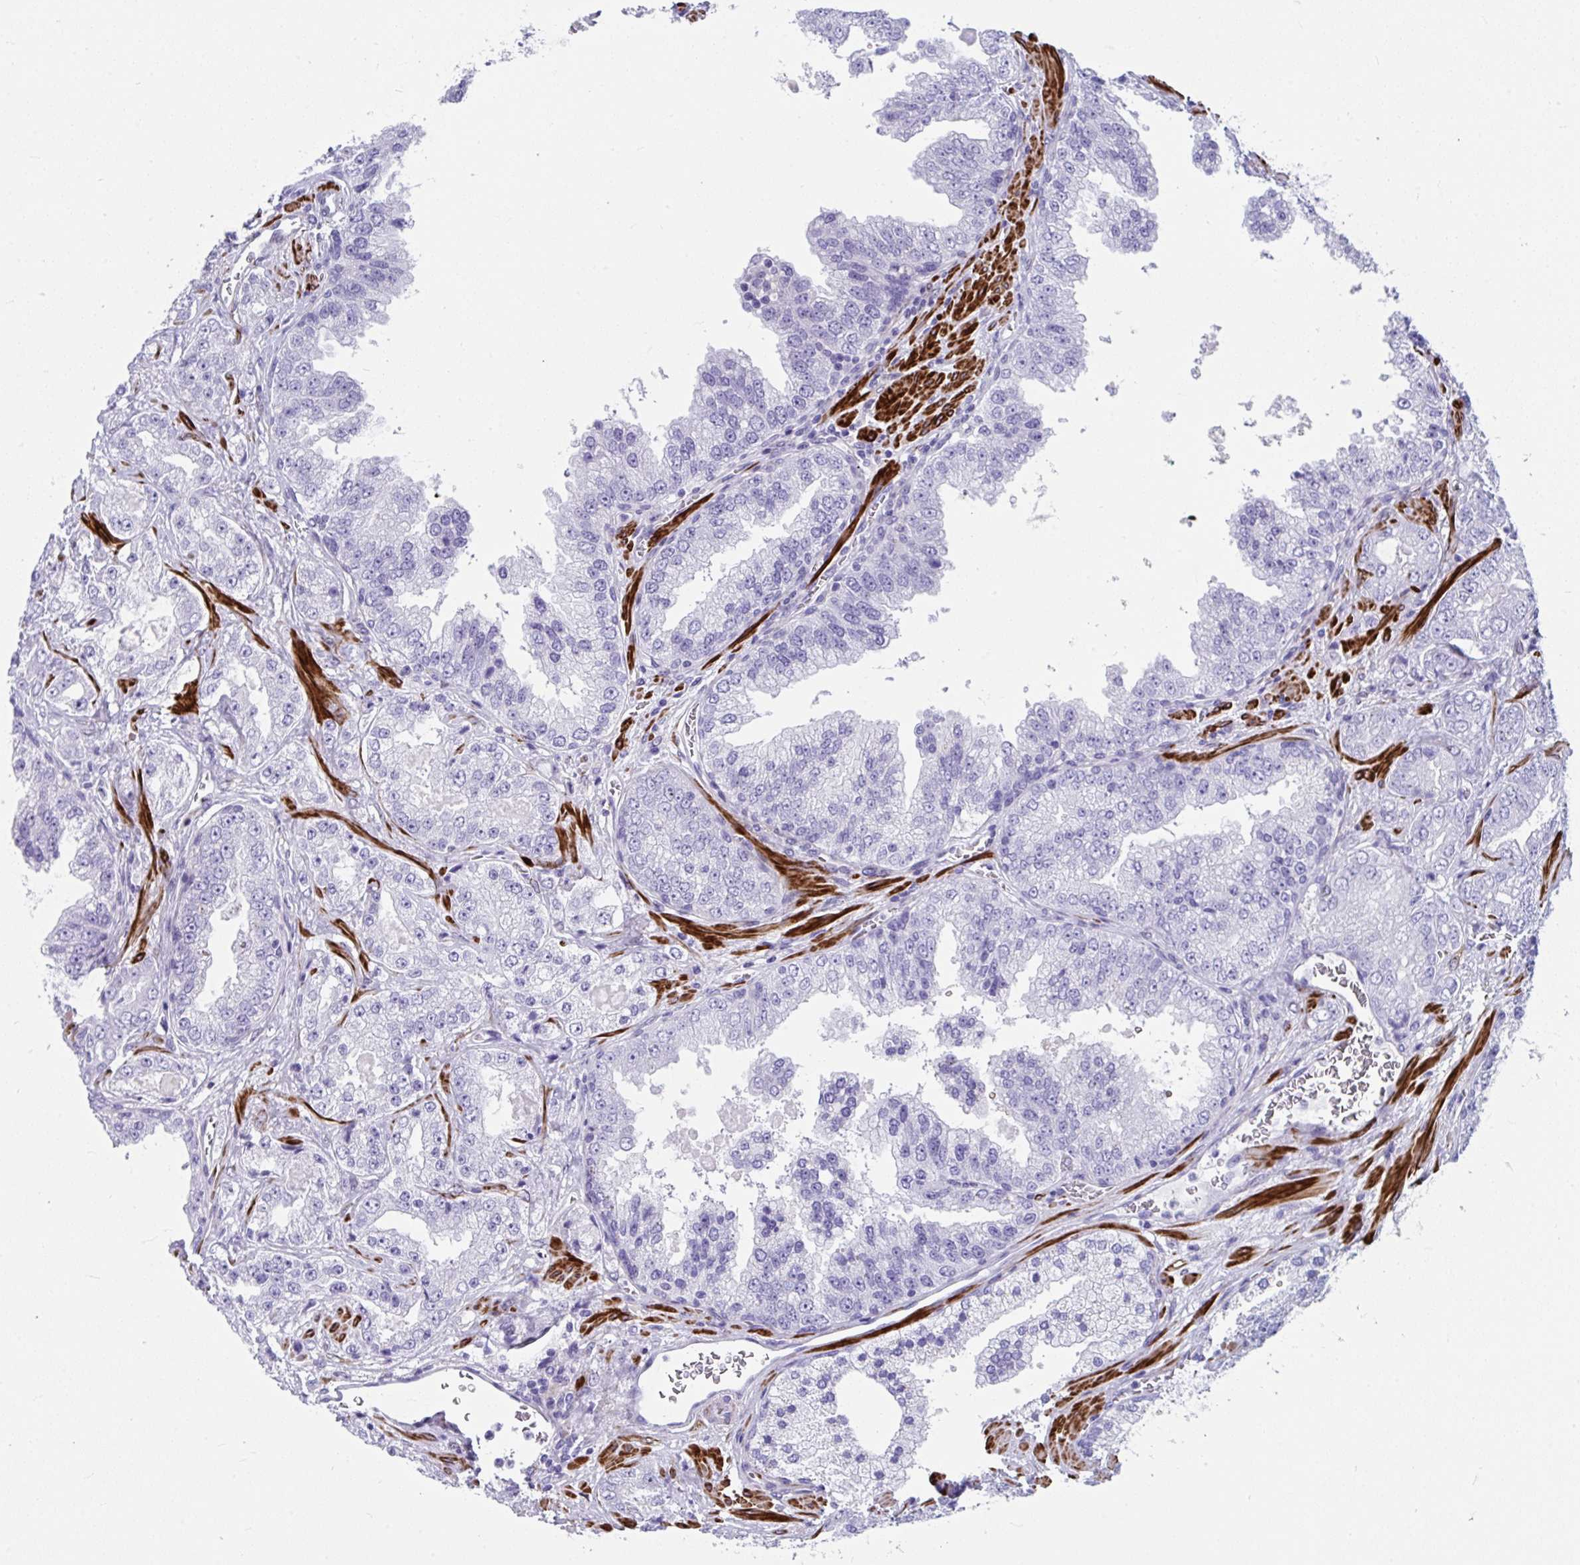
{"staining": {"intensity": "negative", "quantity": "none", "location": "none"}, "tissue": "prostate cancer", "cell_type": "Tumor cells", "image_type": "cancer", "snomed": [{"axis": "morphology", "description": "Adenocarcinoma, High grade"}, {"axis": "topography", "description": "Prostate"}], "caption": "Micrograph shows no significant protein expression in tumor cells of prostate cancer (adenocarcinoma (high-grade)).", "gene": "GRXCR2", "patient": {"sex": "male", "age": 67}}